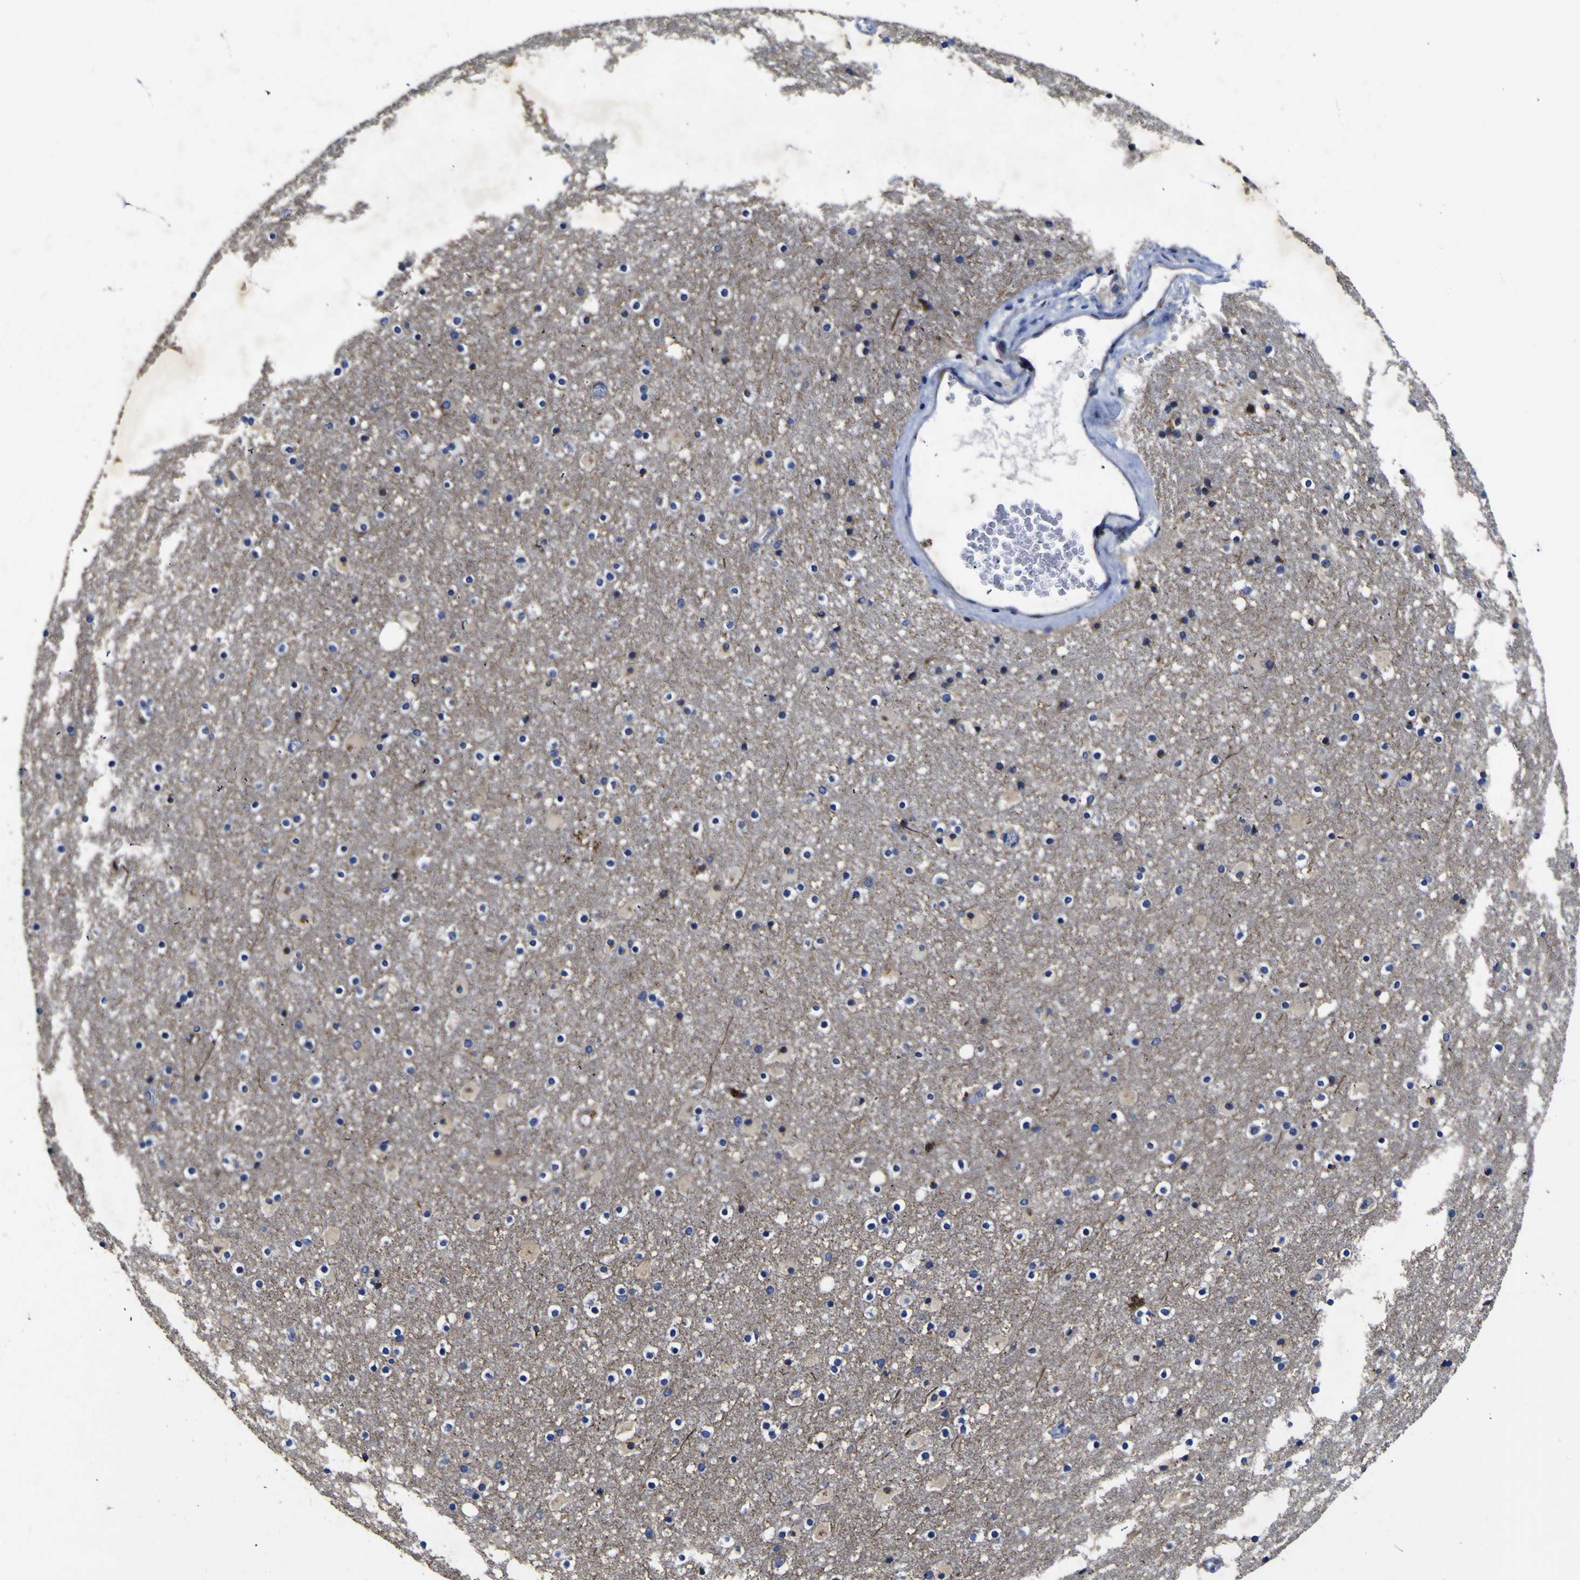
{"staining": {"intensity": "negative", "quantity": "none", "location": "none"}, "tissue": "caudate", "cell_type": "Glial cells", "image_type": "normal", "snomed": [{"axis": "morphology", "description": "Adenocarcinoma, NOS"}, {"axis": "topography", "description": "Rectum"}], "caption": "IHC of unremarkable caudate reveals no positivity in glial cells.", "gene": "COA1", "patient": {"sex": "female", "age": 98}}